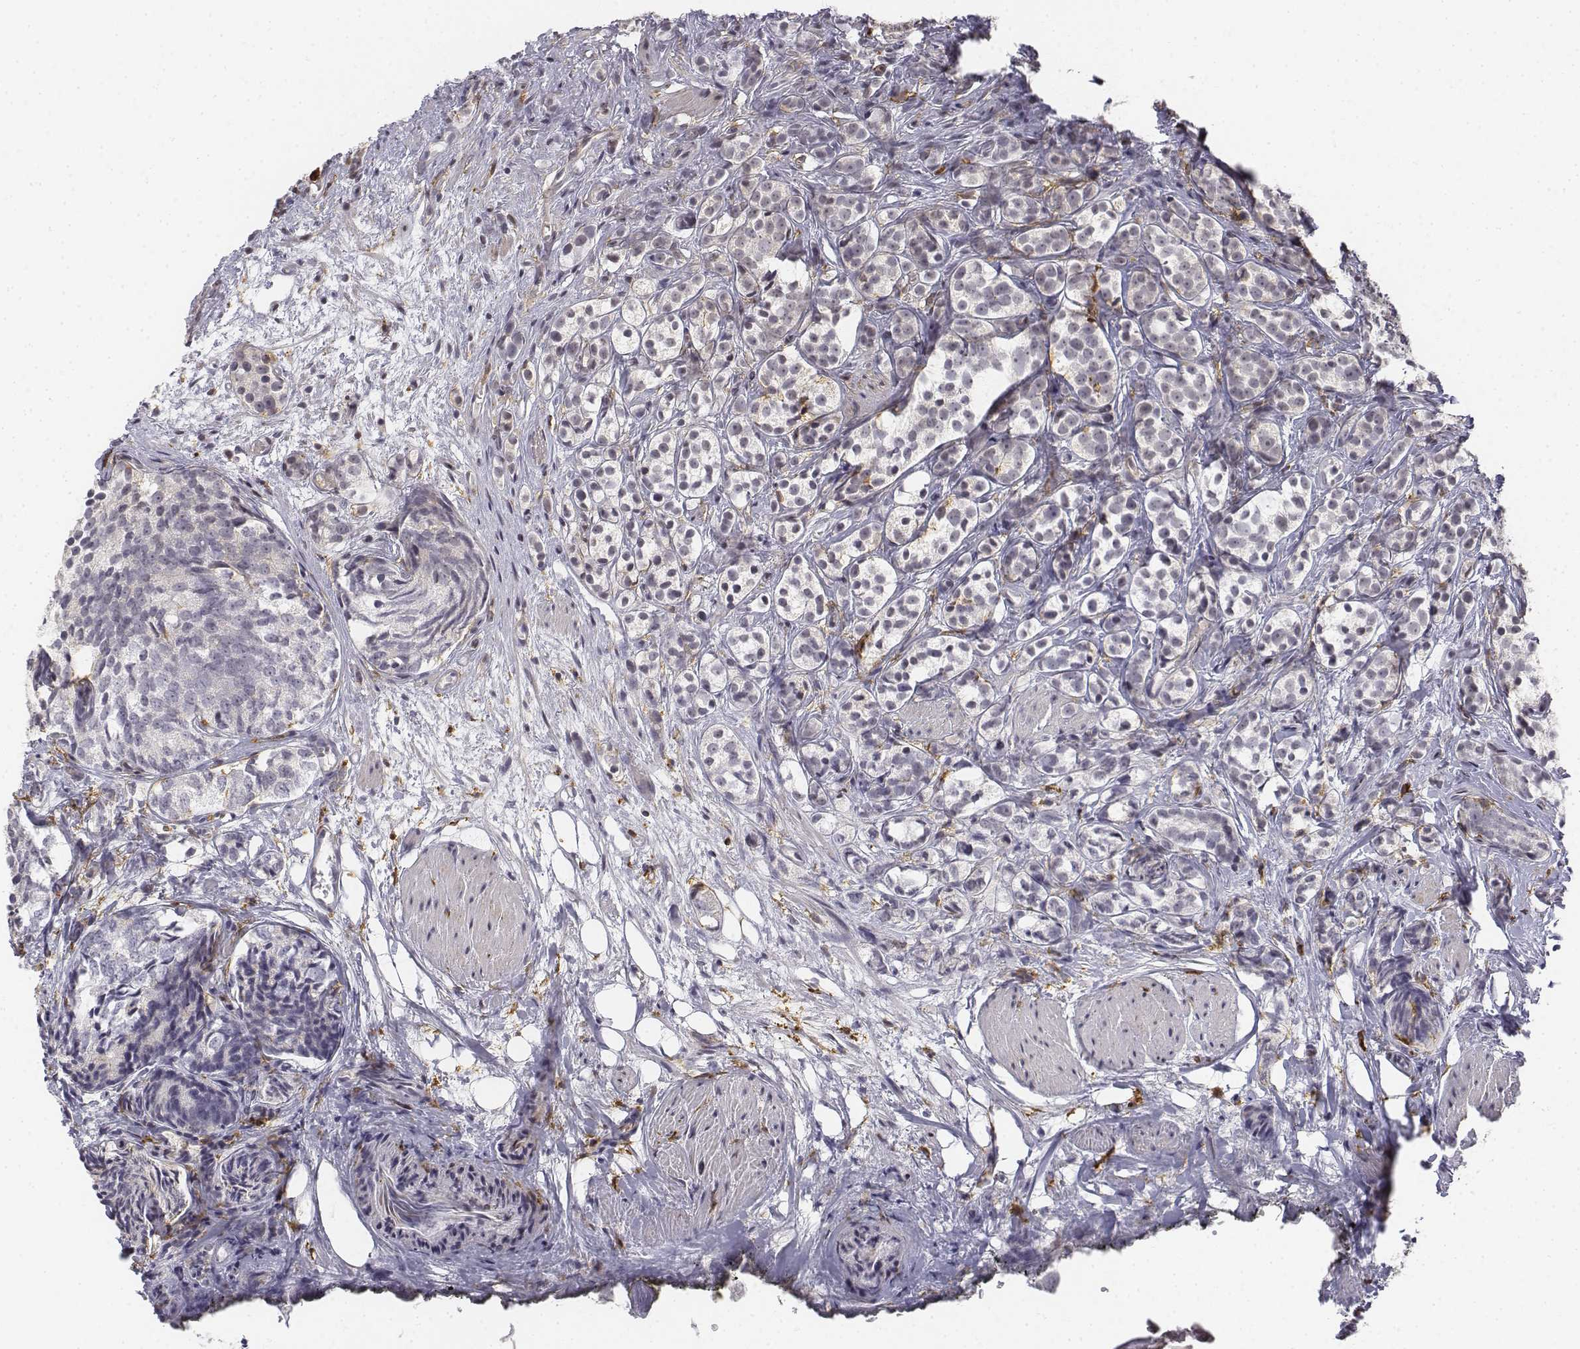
{"staining": {"intensity": "negative", "quantity": "none", "location": "none"}, "tissue": "prostate cancer", "cell_type": "Tumor cells", "image_type": "cancer", "snomed": [{"axis": "morphology", "description": "Adenocarcinoma, High grade"}, {"axis": "topography", "description": "Prostate"}], "caption": "A histopathology image of prostate cancer stained for a protein demonstrates no brown staining in tumor cells.", "gene": "CD14", "patient": {"sex": "male", "age": 53}}